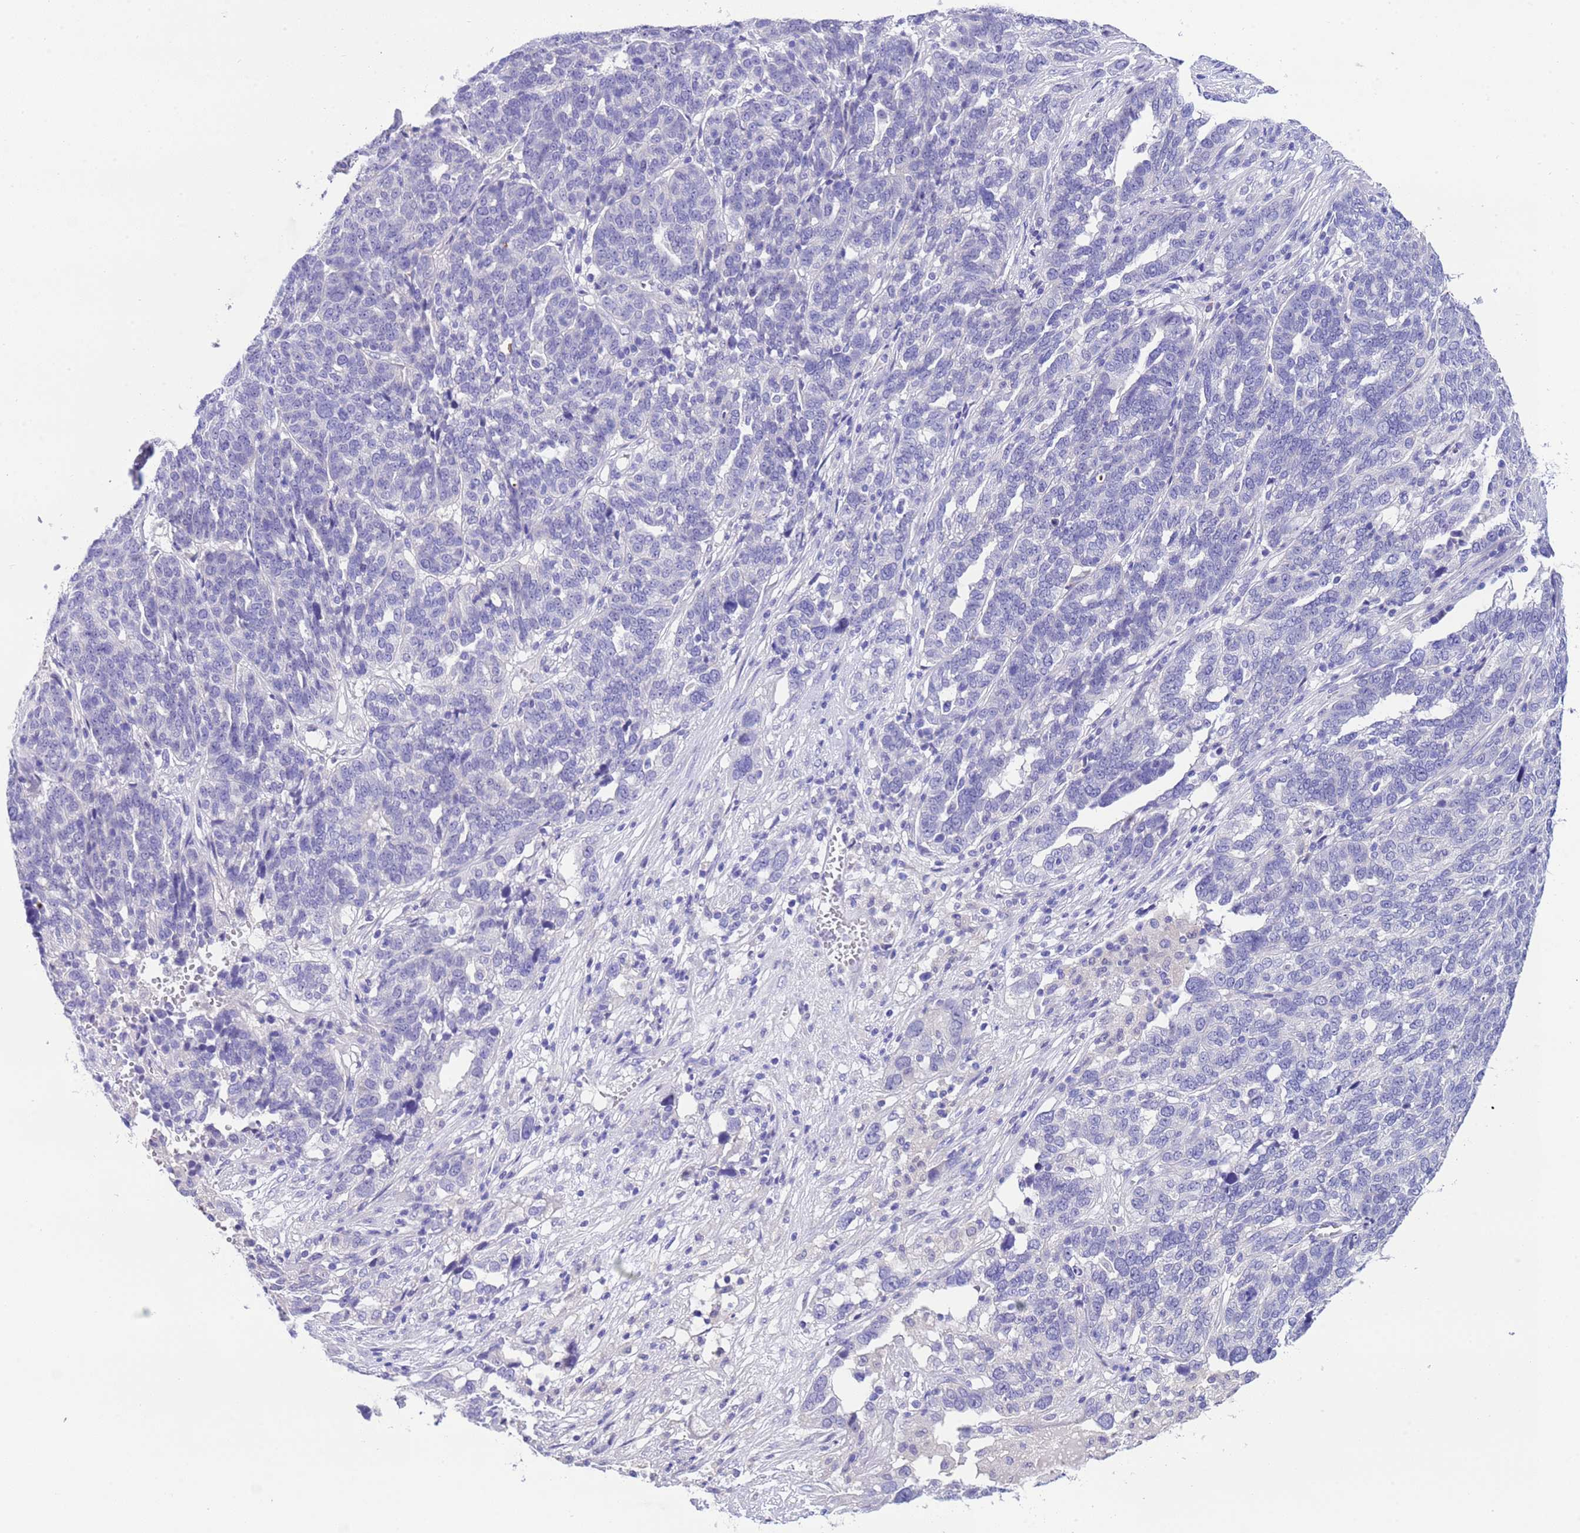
{"staining": {"intensity": "negative", "quantity": "none", "location": "none"}, "tissue": "ovarian cancer", "cell_type": "Tumor cells", "image_type": "cancer", "snomed": [{"axis": "morphology", "description": "Cystadenocarcinoma, serous, NOS"}, {"axis": "topography", "description": "Ovary"}], "caption": "Image shows no significant protein positivity in tumor cells of serous cystadenocarcinoma (ovarian).", "gene": "USP38", "patient": {"sex": "female", "age": 59}}